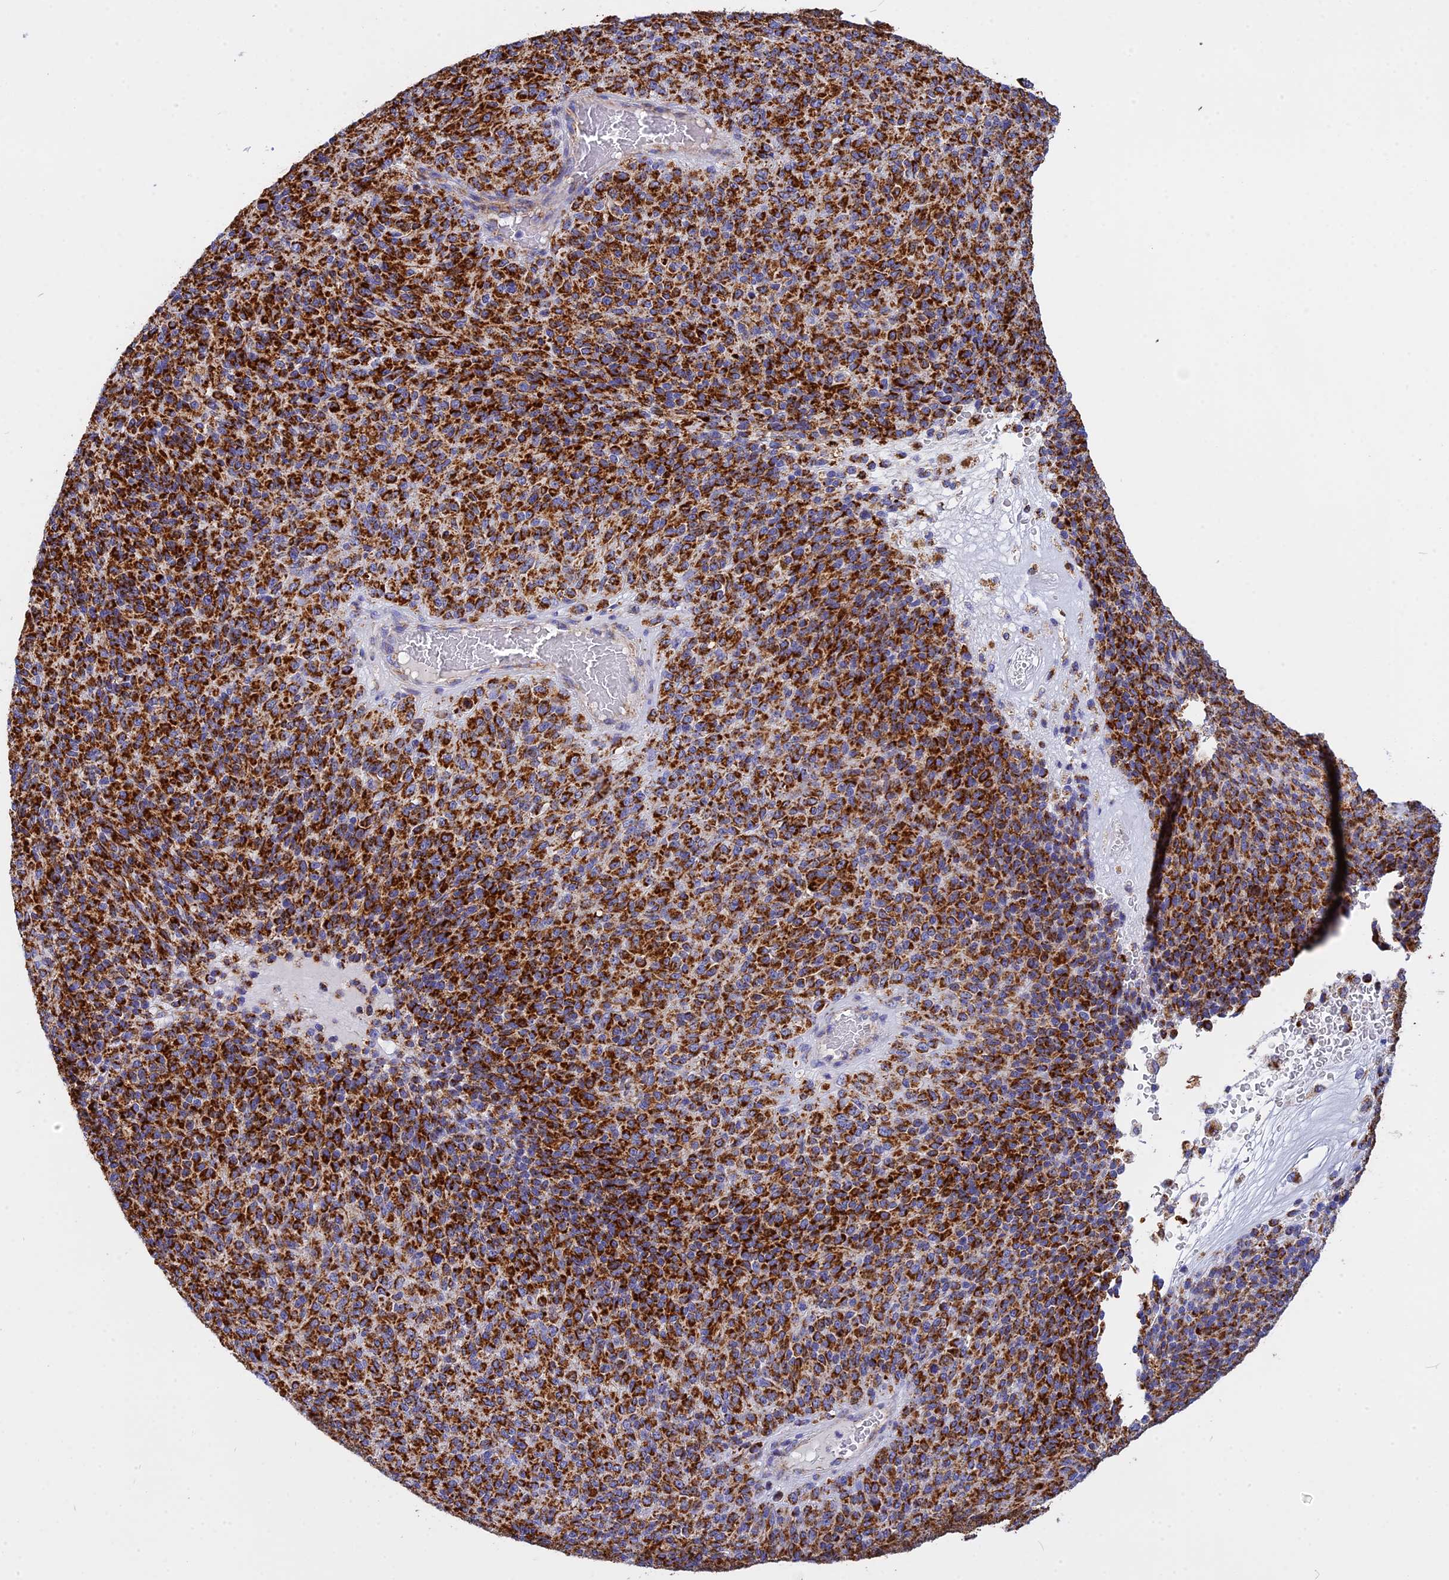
{"staining": {"intensity": "strong", "quantity": ">75%", "location": "cytoplasmic/membranous"}, "tissue": "melanoma", "cell_type": "Tumor cells", "image_type": "cancer", "snomed": [{"axis": "morphology", "description": "Malignant melanoma, Metastatic site"}, {"axis": "topography", "description": "Brain"}], "caption": "Immunohistochemical staining of malignant melanoma (metastatic site) reveals high levels of strong cytoplasmic/membranous expression in approximately >75% of tumor cells.", "gene": "VDAC2", "patient": {"sex": "female", "age": 56}}